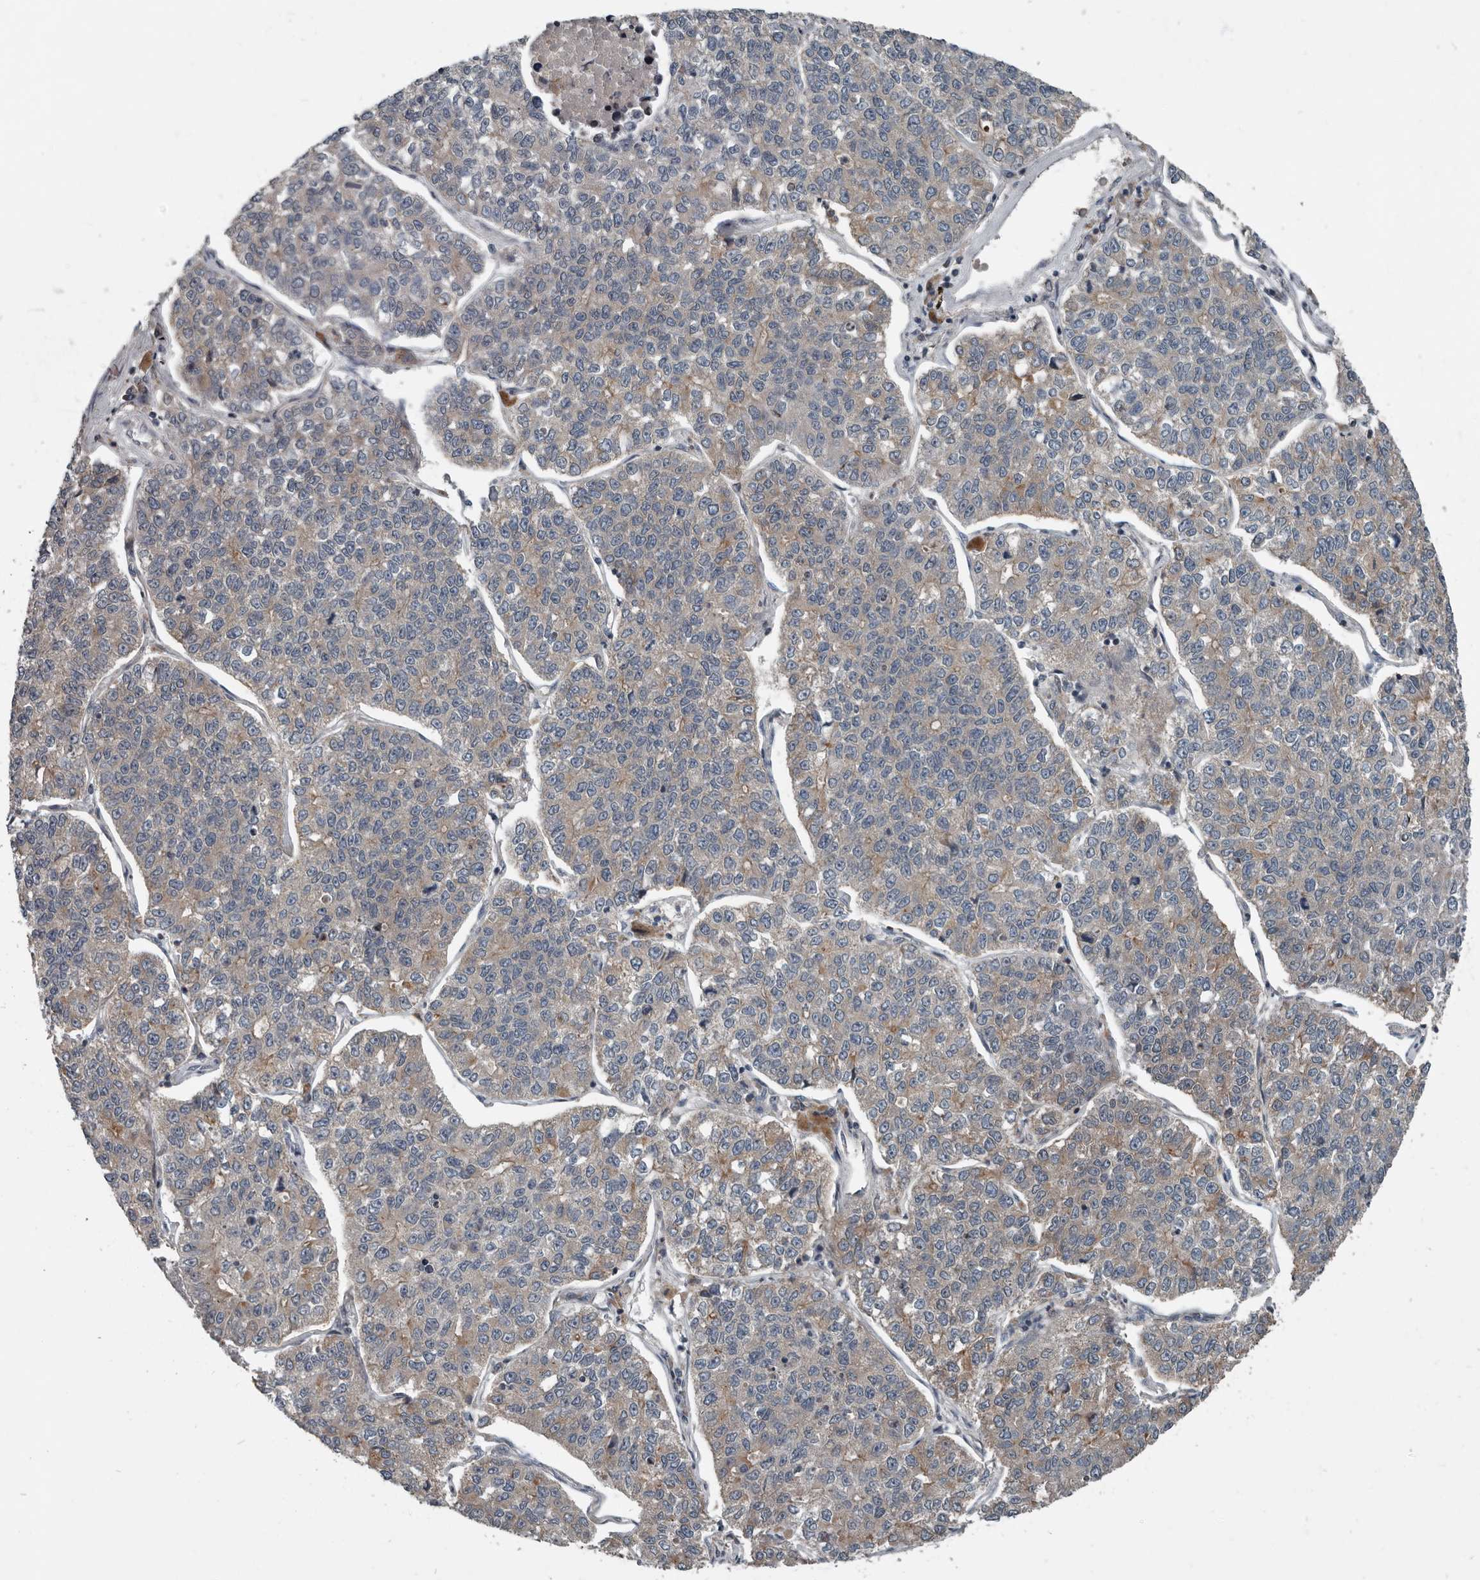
{"staining": {"intensity": "moderate", "quantity": "25%-75%", "location": "cytoplasmic/membranous"}, "tissue": "lung cancer", "cell_type": "Tumor cells", "image_type": "cancer", "snomed": [{"axis": "morphology", "description": "Adenocarcinoma, NOS"}, {"axis": "topography", "description": "Lung"}], "caption": "Human lung adenocarcinoma stained with a protein marker displays moderate staining in tumor cells.", "gene": "TMEM199", "patient": {"sex": "male", "age": 49}}